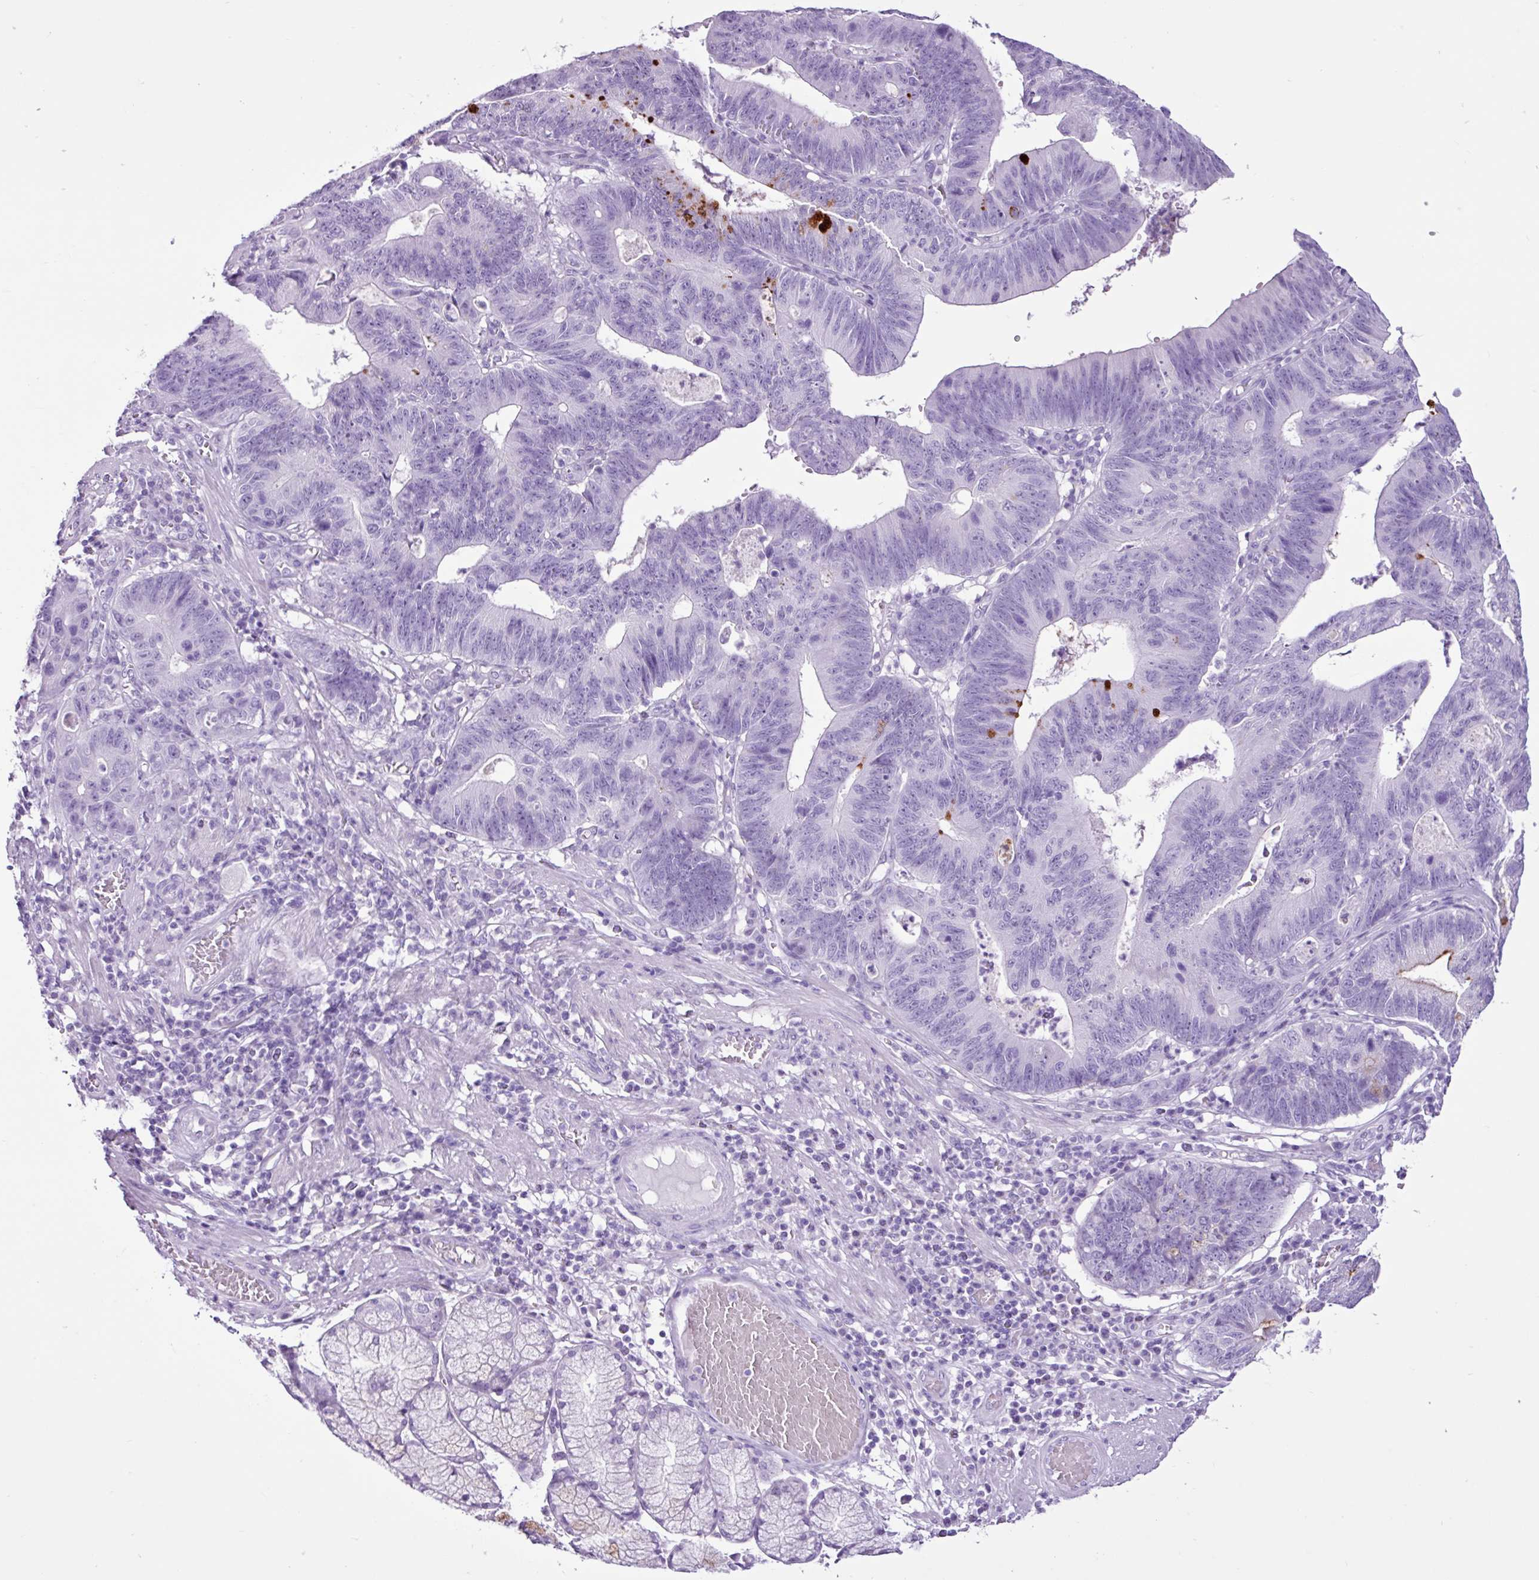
{"staining": {"intensity": "moderate", "quantity": "<25%", "location": "cytoplasmic/membranous"}, "tissue": "stomach cancer", "cell_type": "Tumor cells", "image_type": "cancer", "snomed": [{"axis": "morphology", "description": "Adenocarcinoma, NOS"}, {"axis": "topography", "description": "Stomach"}], "caption": "A high-resolution photomicrograph shows IHC staining of stomach cancer (adenocarcinoma), which displays moderate cytoplasmic/membranous staining in about <25% of tumor cells.", "gene": "PGR", "patient": {"sex": "male", "age": 59}}